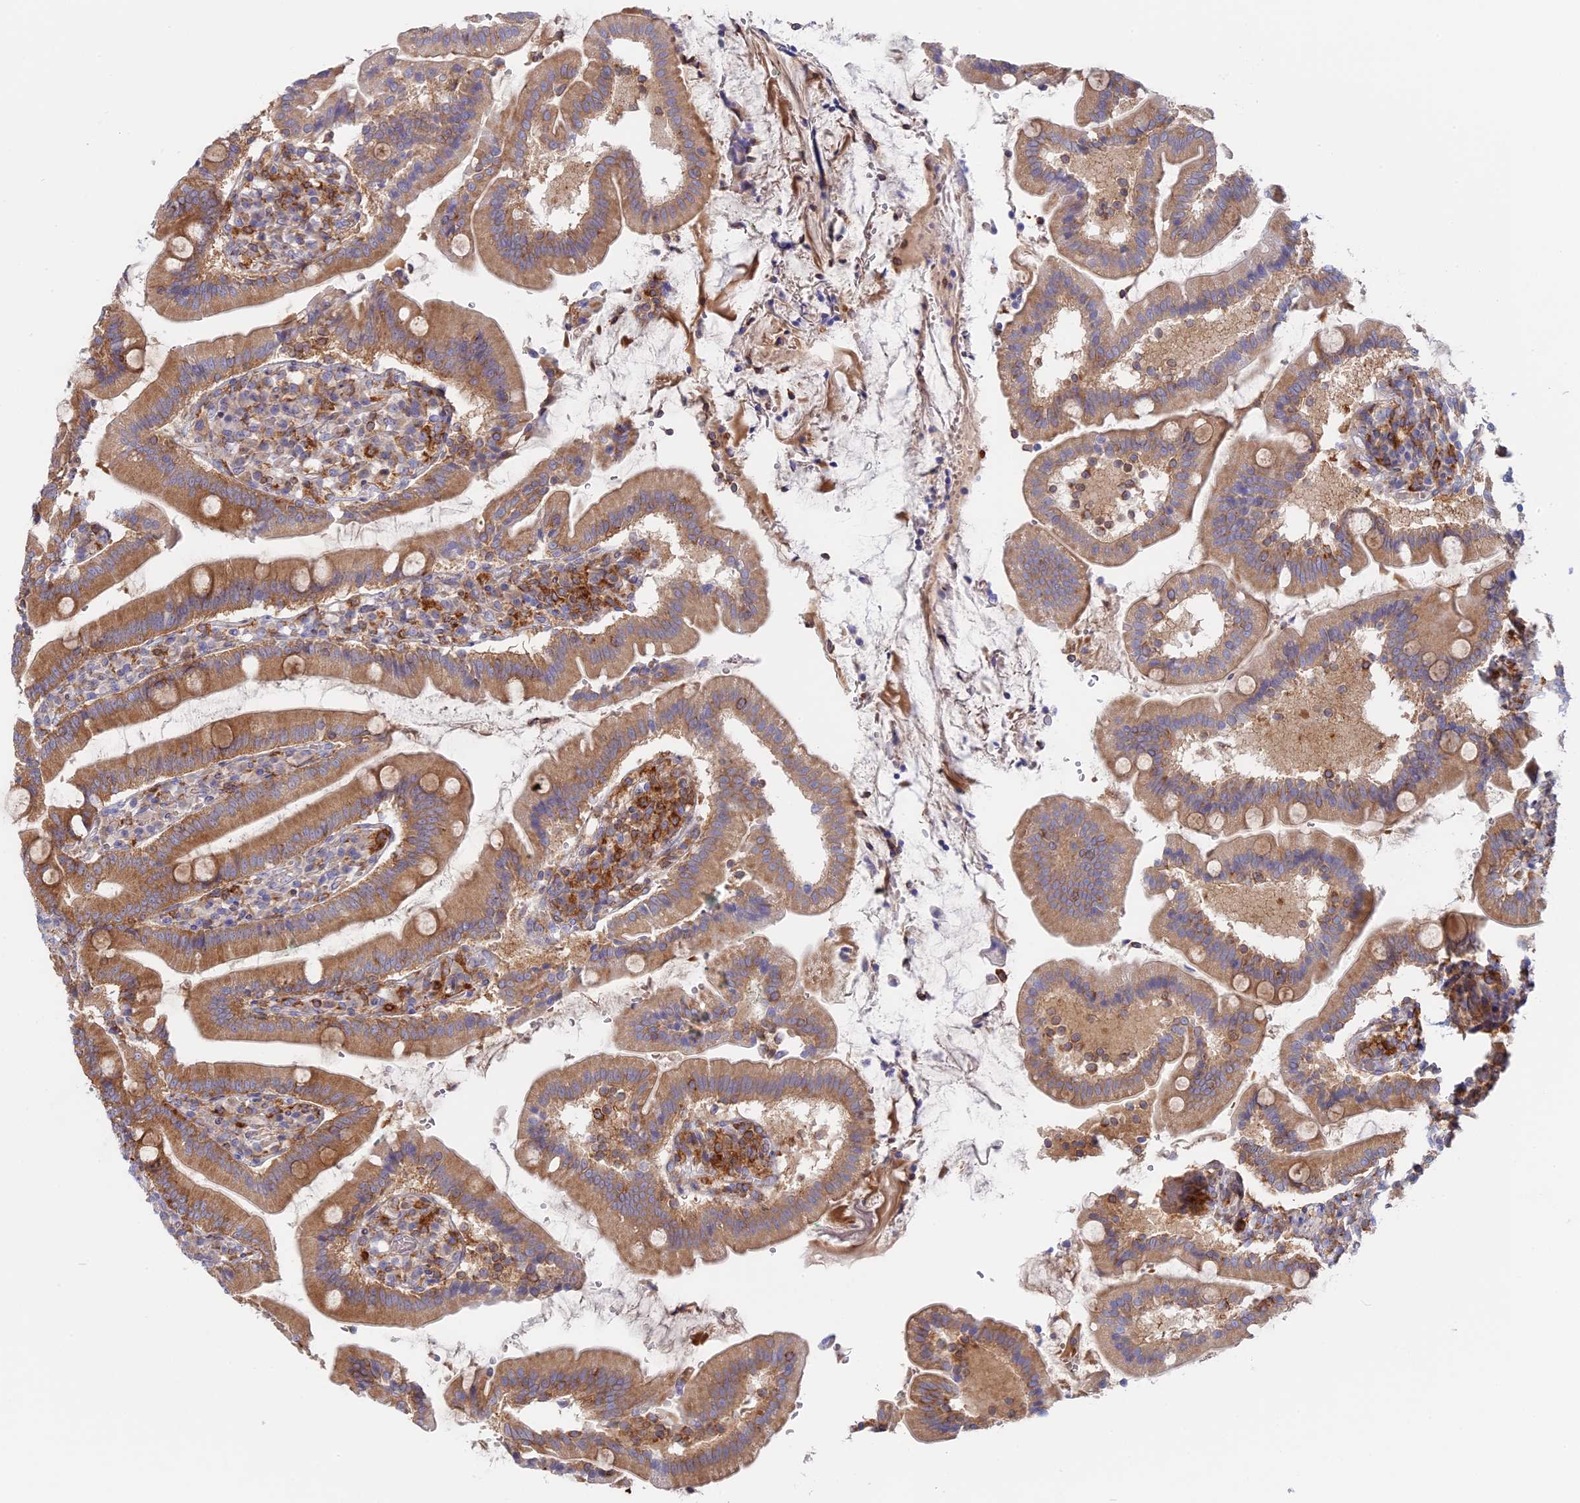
{"staining": {"intensity": "moderate", "quantity": ">75%", "location": "cytoplasmic/membranous"}, "tissue": "duodenum", "cell_type": "Glandular cells", "image_type": "normal", "snomed": [{"axis": "morphology", "description": "Normal tissue, NOS"}, {"axis": "topography", "description": "Duodenum"}], "caption": "A photomicrograph showing moderate cytoplasmic/membranous expression in about >75% of glandular cells in unremarkable duodenum, as visualized by brown immunohistochemical staining.", "gene": "GMIP", "patient": {"sex": "female", "age": 67}}